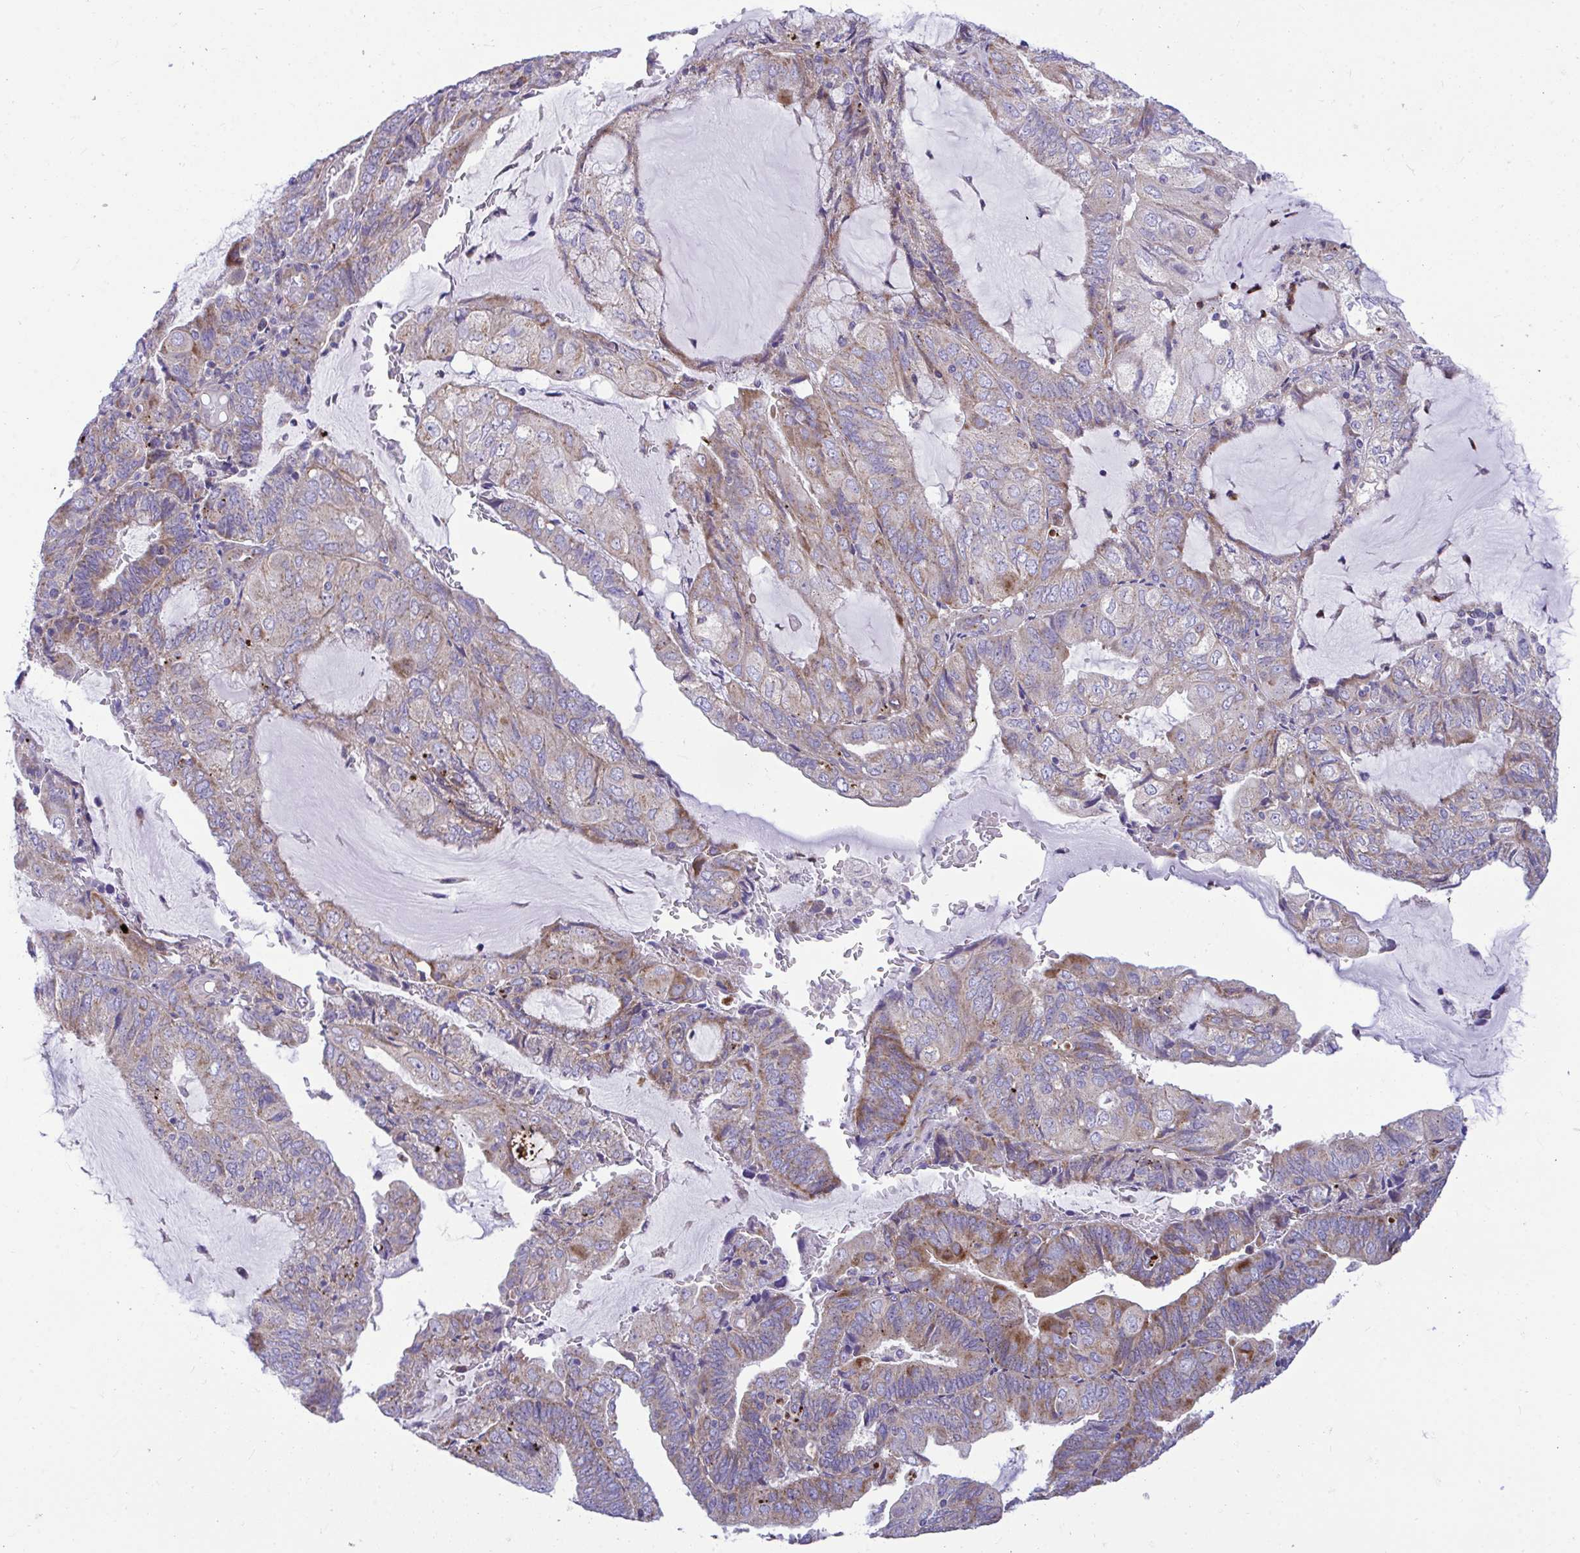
{"staining": {"intensity": "moderate", "quantity": "25%-75%", "location": "cytoplasmic/membranous"}, "tissue": "endometrial cancer", "cell_type": "Tumor cells", "image_type": "cancer", "snomed": [{"axis": "morphology", "description": "Adenocarcinoma, NOS"}, {"axis": "topography", "description": "Endometrium"}], "caption": "Human endometrial adenocarcinoma stained with a brown dye displays moderate cytoplasmic/membranous positive expression in about 25%-75% of tumor cells.", "gene": "MRPS16", "patient": {"sex": "female", "age": 81}}